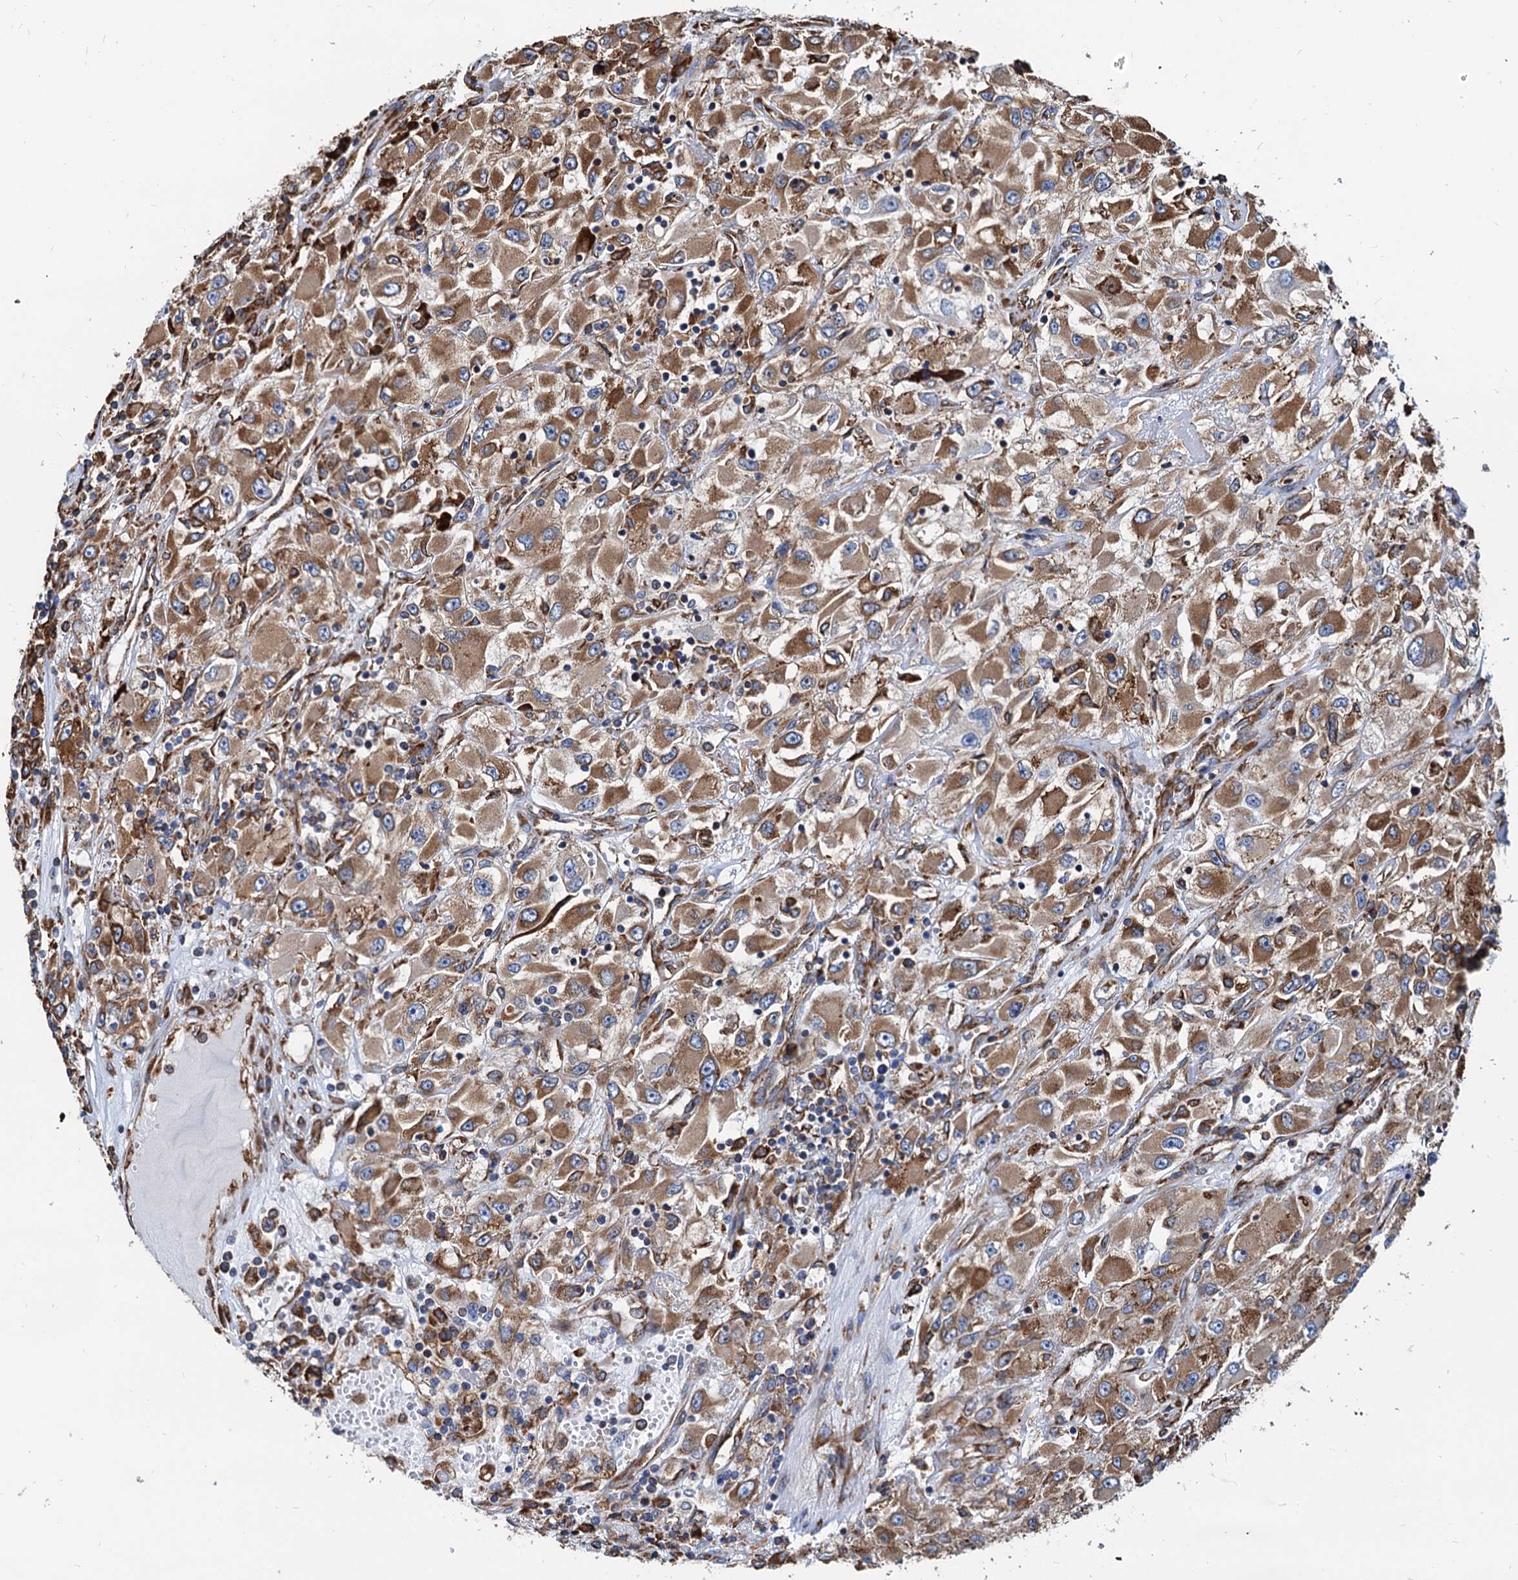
{"staining": {"intensity": "moderate", "quantity": ">75%", "location": "cytoplasmic/membranous"}, "tissue": "renal cancer", "cell_type": "Tumor cells", "image_type": "cancer", "snomed": [{"axis": "morphology", "description": "Adenocarcinoma, NOS"}, {"axis": "topography", "description": "Kidney"}], "caption": "Brown immunohistochemical staining in renal adenocarcinoma displays moderate cytoplasmic/membranous staining in approximately >75% of tumor cells.", "gene": "HSPA5", "patient": {"sex": "female", "age": 52}}